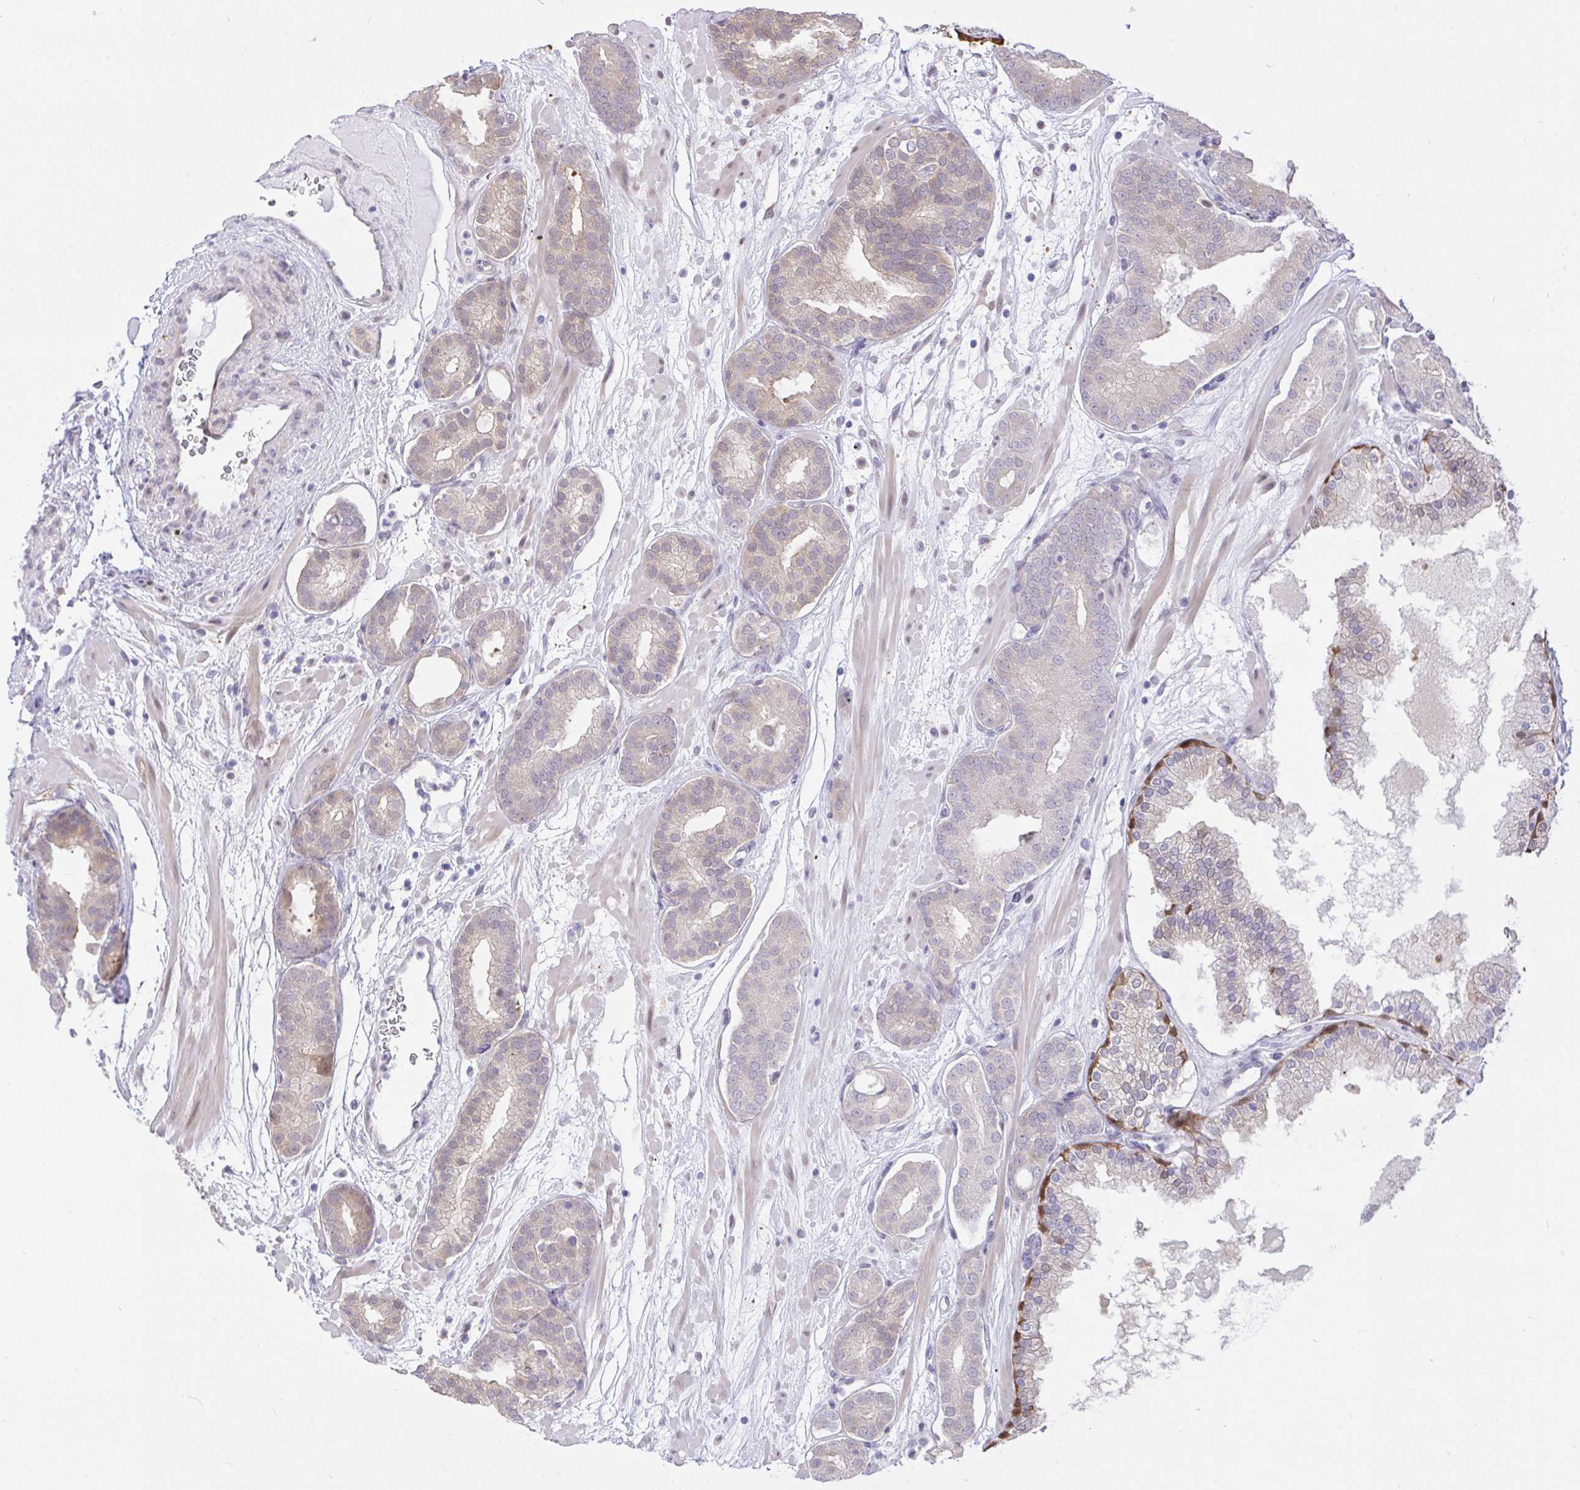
{"staining": {"intensity": "weak", "quantity": "25%-75%", "location": "cytoplasmic/membranous,nuclear"}, "tissue": "prostate cancer", "cell_type": "Tumor cells", "image_type": "cancer", "snomed": [{"axis": "morphology", "description": "Adenocarcinoma, High grade"}, {"axis": "topography", "description": "Prostate"}], "caption": "Prostate cancer stained with DAB (3,3'-diaminobenzidine) IHC demonstrates low levels of weak cytoplasmic/membranous and nuclear expression in about 25%-75% of tumor cells.", "gene": "ZNF485", "patient": {"sex": "male", "age": 66}}